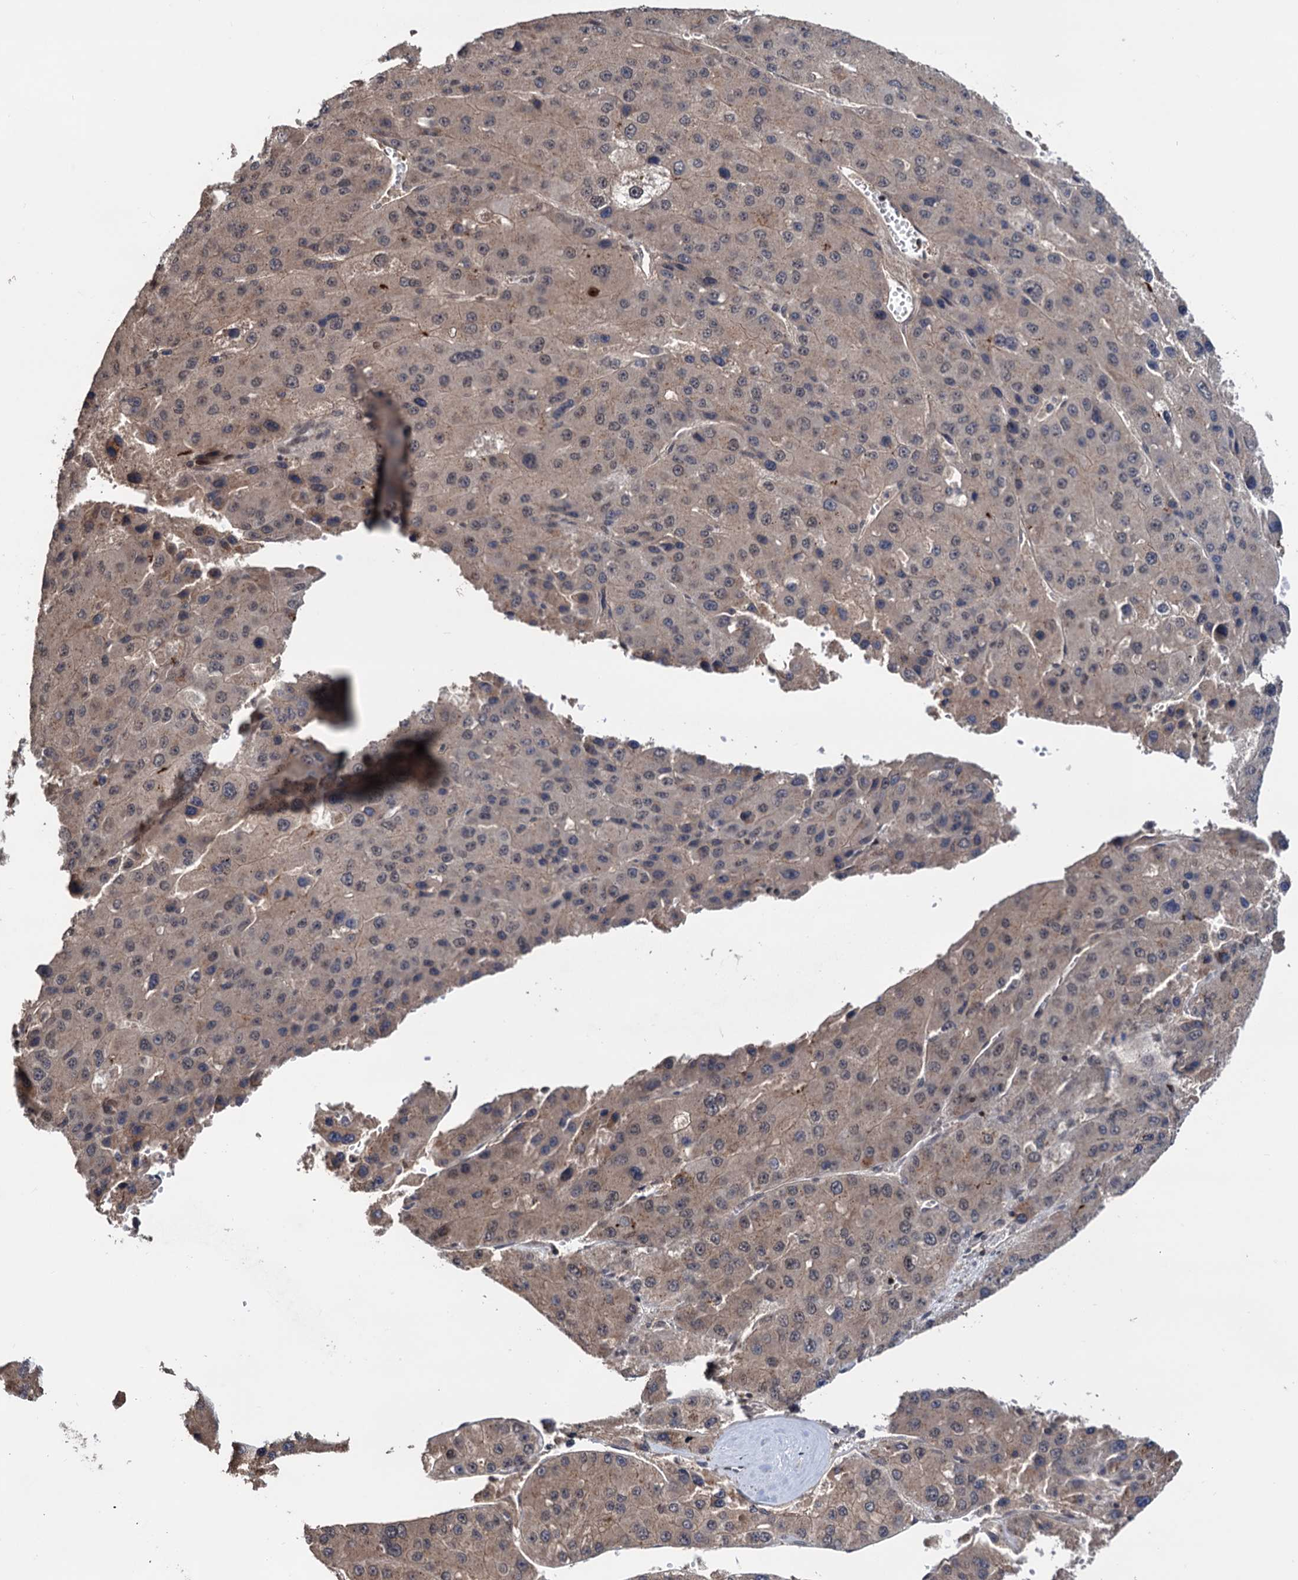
{"staining": {"intensity": "weak", "quantity": "<25%", "location": "cytoplasmic/membranous"}, "tissue": "liver cancer", "cell_type": "Tumor cells", "image_type": "cancer", "snomed": [{"axis": "morphology", "description": "Carcinoma, Hepatocellular, NOS"}, {"axis": "topography", "description": "Liver"}], "caption": "DAB immunohistochemical staining of human liver cancer (hepatocellular carcinoma) reveals no significant expression in tumor cells. (DAB immunohistochemistry, high magnification).", "gene": "KLF5", "patient": {"sex": "female", "age": 73}}